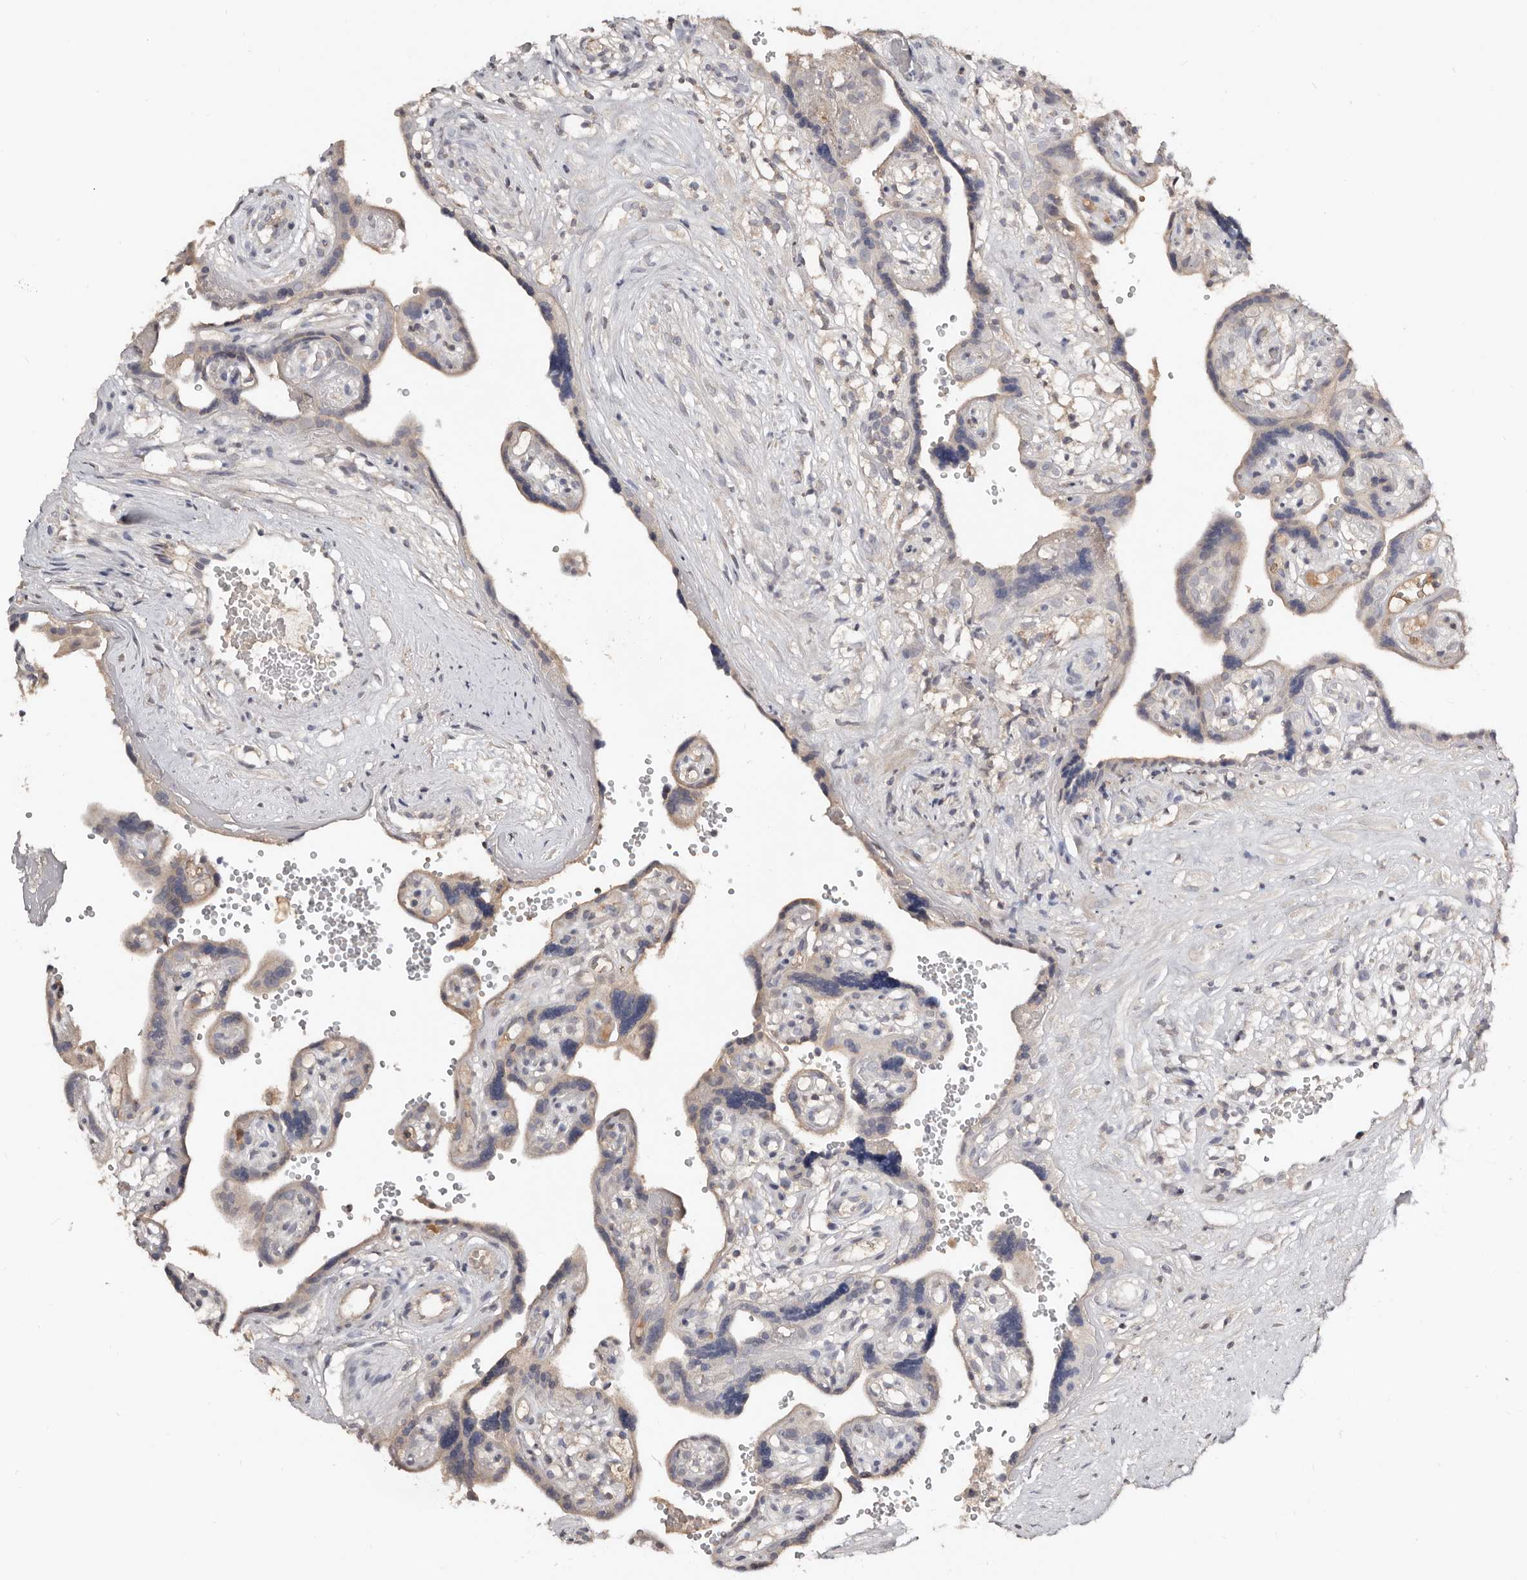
{"staining": {"intensity": "weak", "quantity": "<25%", "location": "cytoplasmic/membranous"}, "tissue": "placenta", "cell_type": "Decidual cells", "image_type": "normal", "snomed": [{"axis": "morphology", "description": "Normal tissue, NOS"}, {"axis": "topography", "description": "Placenta"}], "caption": "Immunohistochemistry photomicrograph of normal placenta: placenta stained with DAB reveals no significant protein positivity in decidual cells. The staining was performed using DAB to visualize the protein expression in brown, while the nuclei were stained in blue with hematoxylin (Magnification: 20x).", "gene": "SLC39A2", "patient": {"sex": "female", "age": 30}}